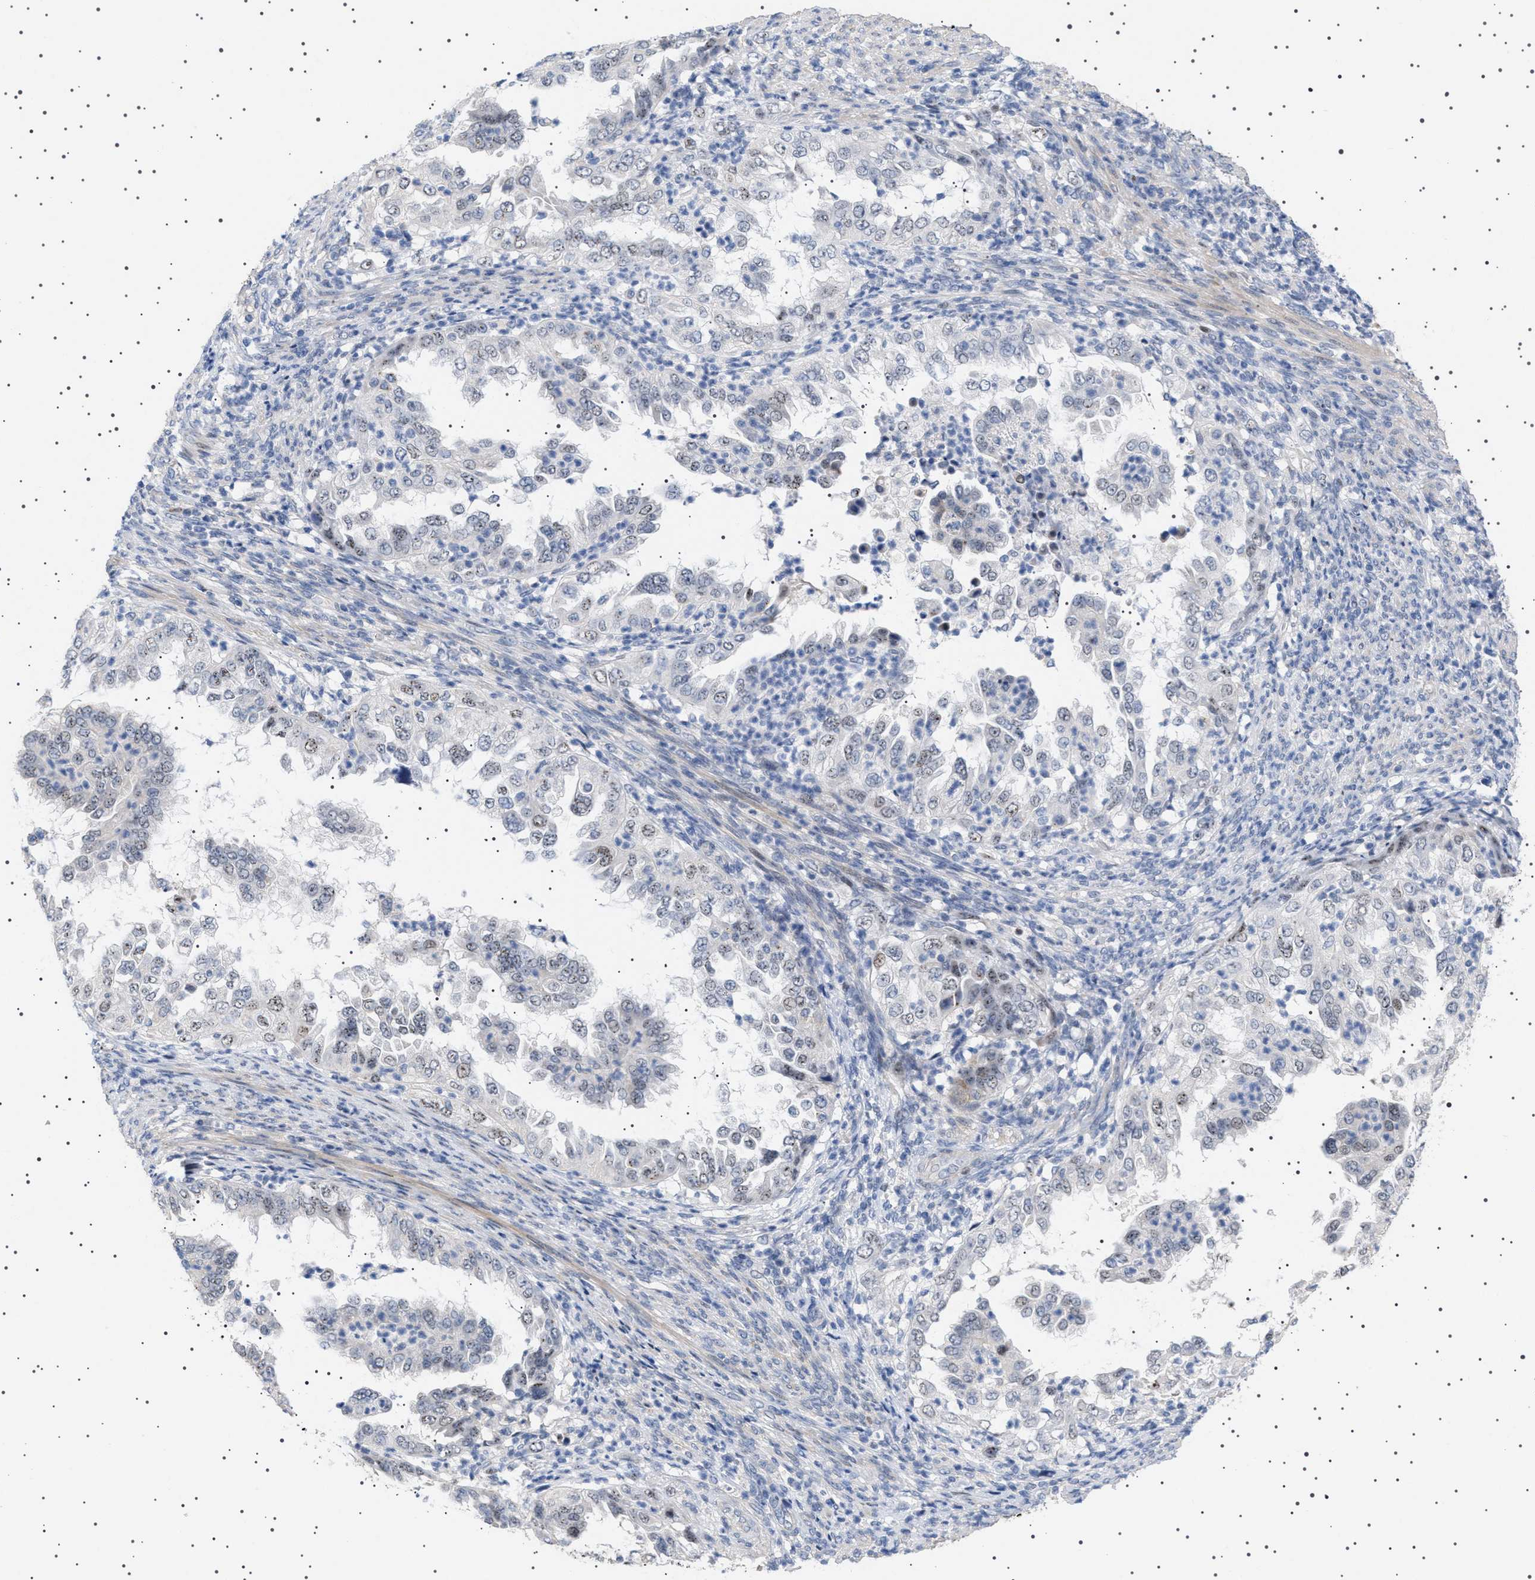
{"staining": {"intensity": "moderate", "quantity": "<25%", "location": "nuclear"}, "tissue": "endometrial cancer", "cell_type": "Tumor cells", "image_type": "cancer", "snomed": [{"axis": "morphology", "description": "Adenocarcinoma, NOS"}, {"axis": "topography", "description": "Endometrium"}], "caption": "Endometrial cancer (adenocarcinoma) stained with a protein marker demonstrates moderate staining in tumor cells.", "gene": "HTR1A", "patient": {"sex": "female", "age": 85}}